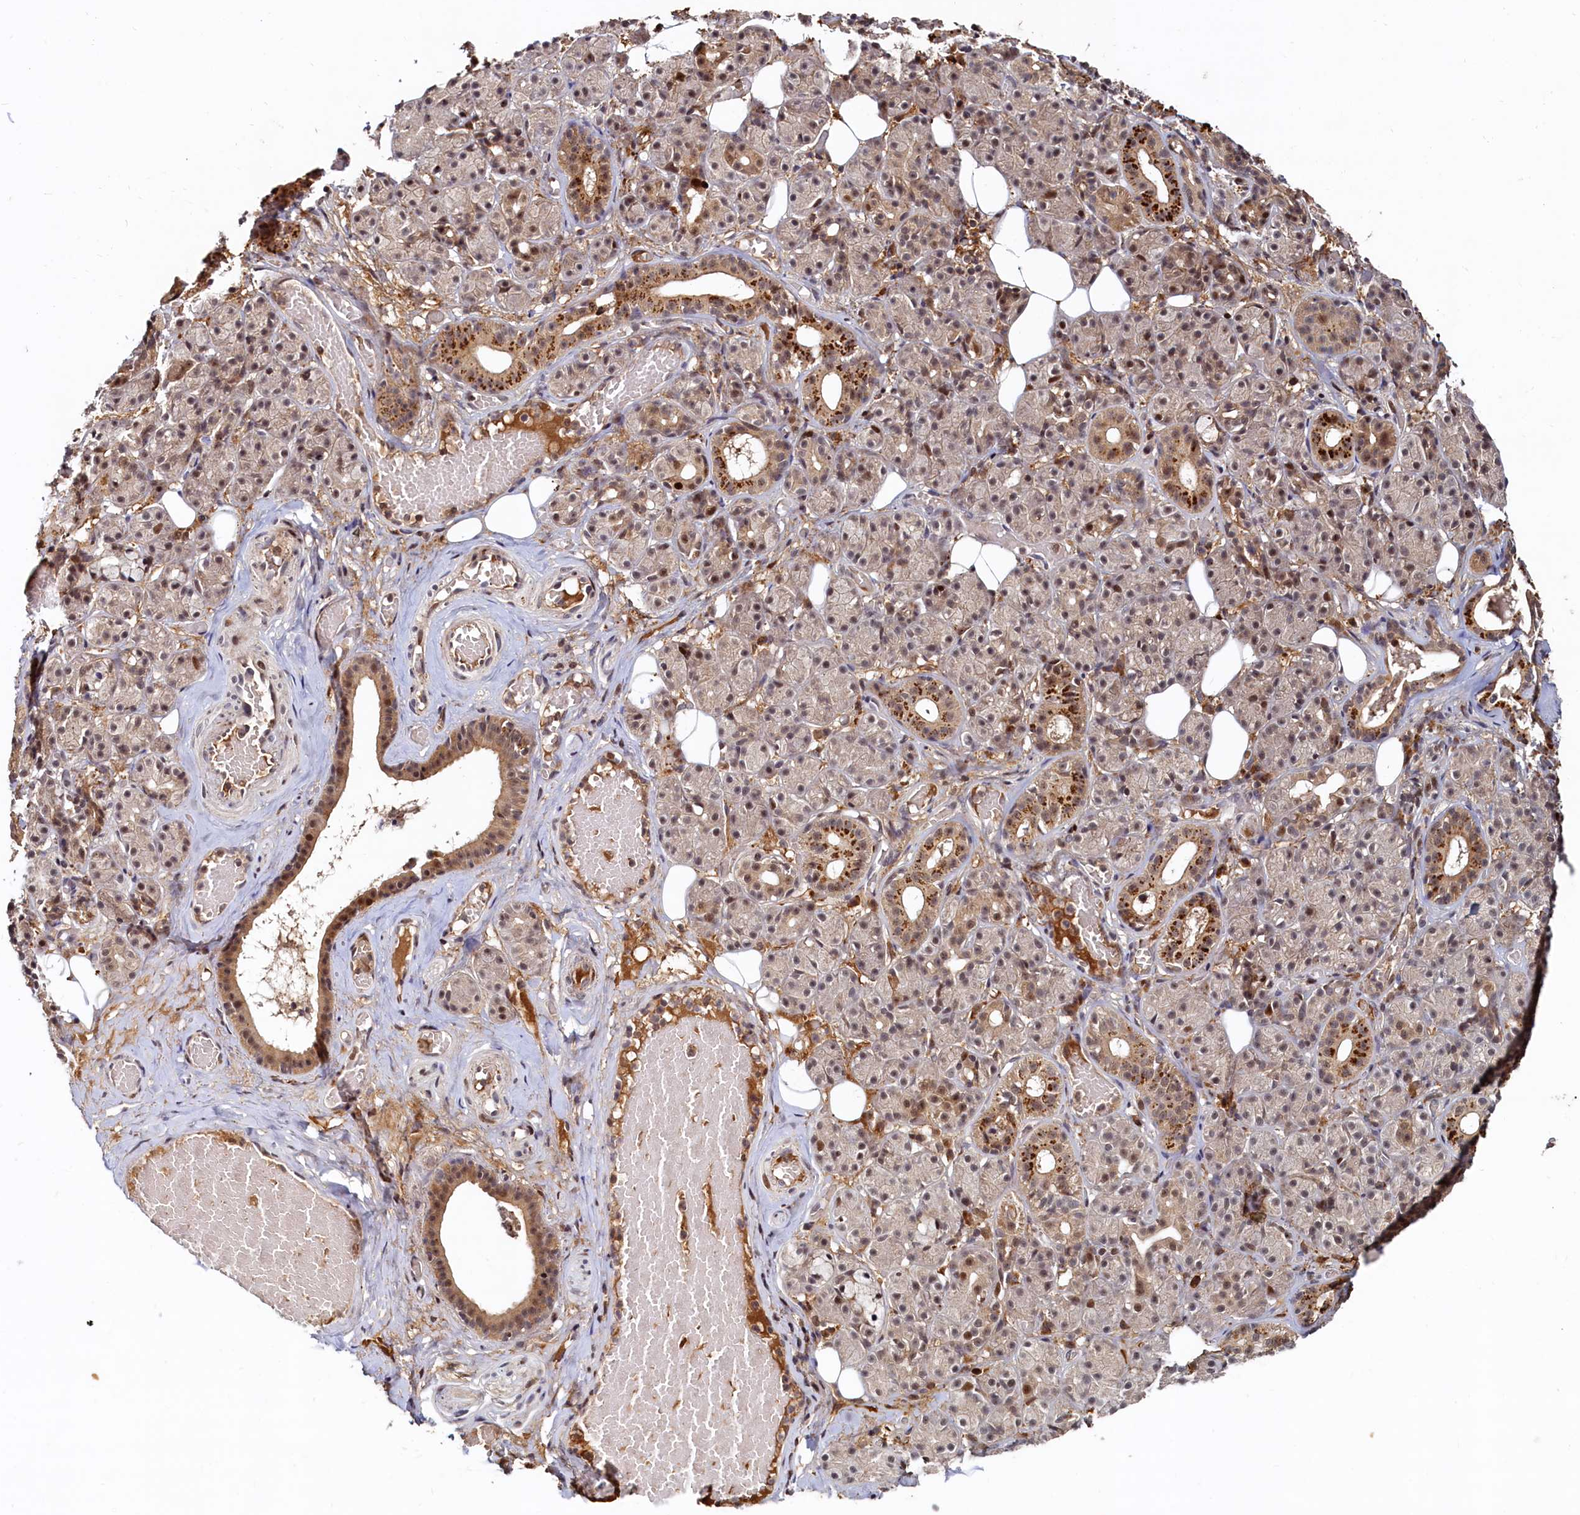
{"staining": {"intensity": "moderate", "quantity": ">75%", "location": "cytoplasmic/membranous,nuclear"}, "tissue": "salivary gland", "cell_type": "Glandular cells", "image_type": "normal", "snomed": [{"axis": "morphology", "description": "Normal tissue, NOS"}, {"axis": "topography", "description": "Salivary gland"}], "caption": "Salivary gland stained for a protein shows moderate cytoplasmic/membranous,nuclear positivity in glandular cells. (Stains: DAB in brown, nuclei in blue, Microscopy: brightfield microscopy at high magnification).", "gene": "TRAPPC4", "patient": {"sex": "male", "age": 63}}